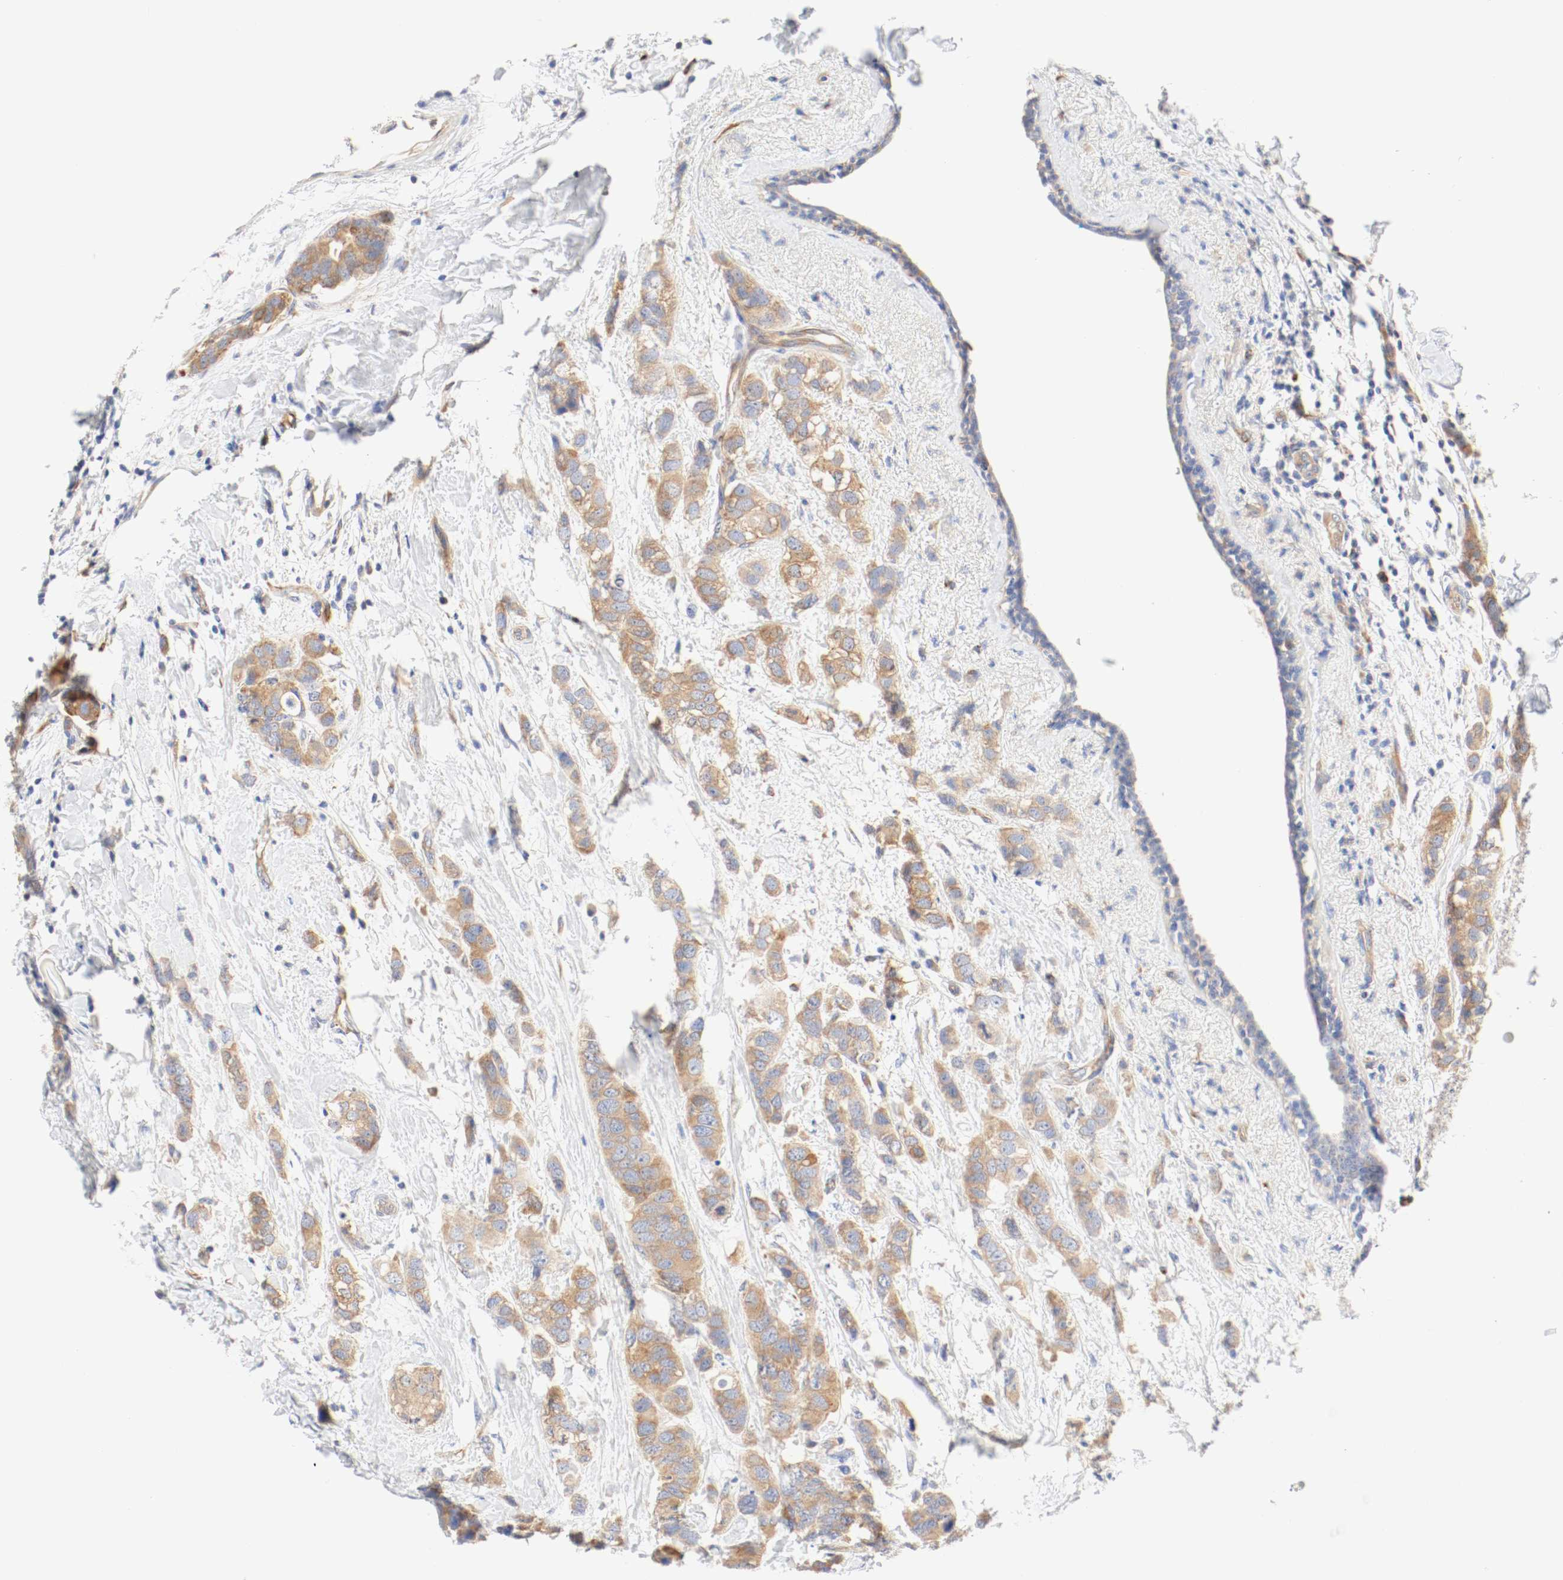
{"staining": {"intensity": "moderate", "quantity": ">75%", "location": "cytoplasmic/membranous"}, "tissue": "breast cancer", "cell_type": "Tumor cells", "image_type": "cancer", "snomed": [{"axis": "morphology", "description": "Normal tissue, NOS"}, {"axis": "morphology", "description": "Duct carcinoma"}, {"axis": "topography", "description": "Breast"}], "caption": "Immunohistochemistry of breast intraductal carcinoma demonstrates medium levels of moderate cytoplasmic/membranous positivity in approximately >75% of tumor cells.", "gene": "GIT1", "patient": {"sex": "female", "age": 50}}